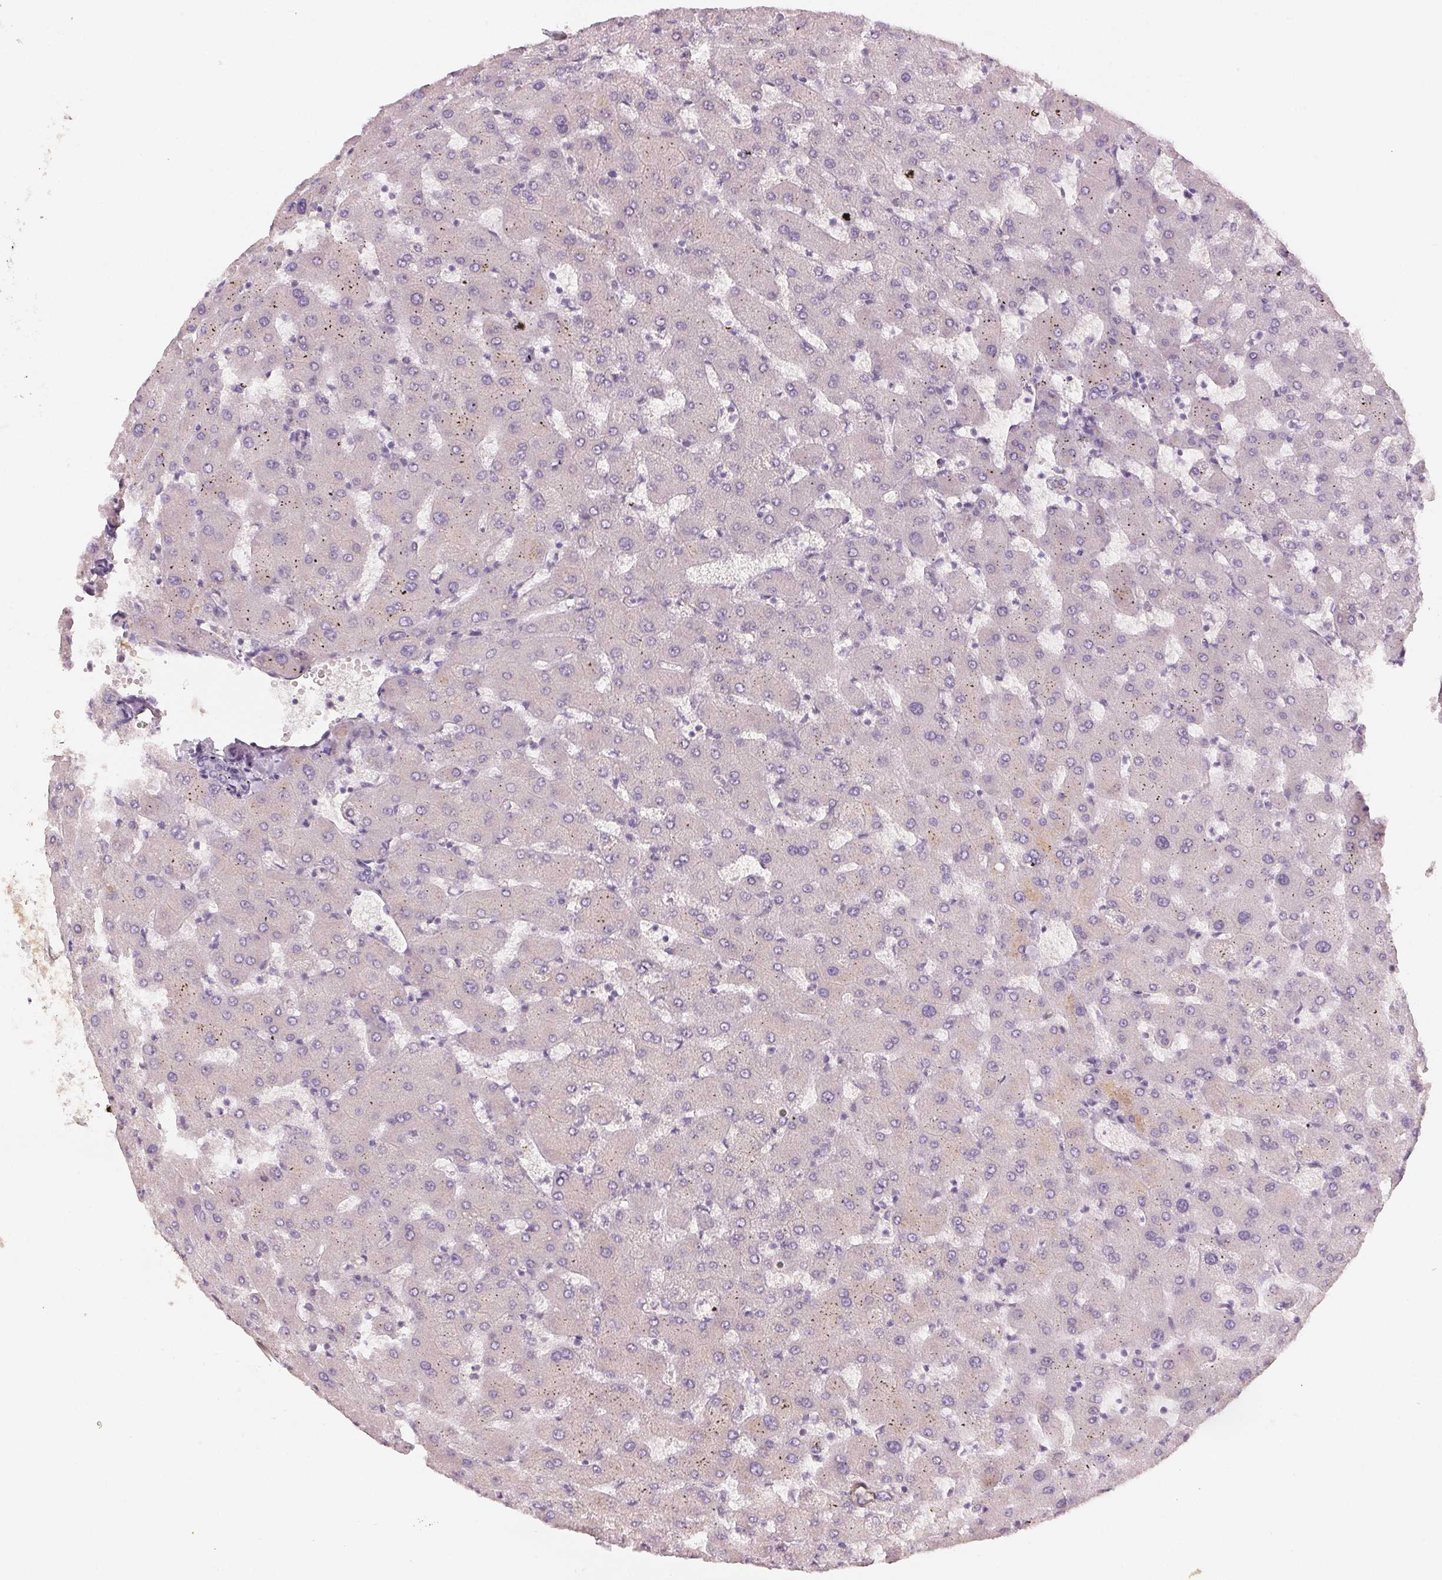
{"staining": {"intensity": "negative", "quantity": "none", "location": "none"}, "tissue": "liver", "cell_type": "Cholangiocytes", "image_type": "normal", "snomed": [{"axis": "morphology", "description": "Normal tissue, NOS"}, {"axis": "topography", "description": "Liver"}], "caption": "Immunohistochemical staining of benign human liver shows no significant staining in cholangiocytes.", "gene": "AFM", "patient": {"sex": "female", "age": 63}}